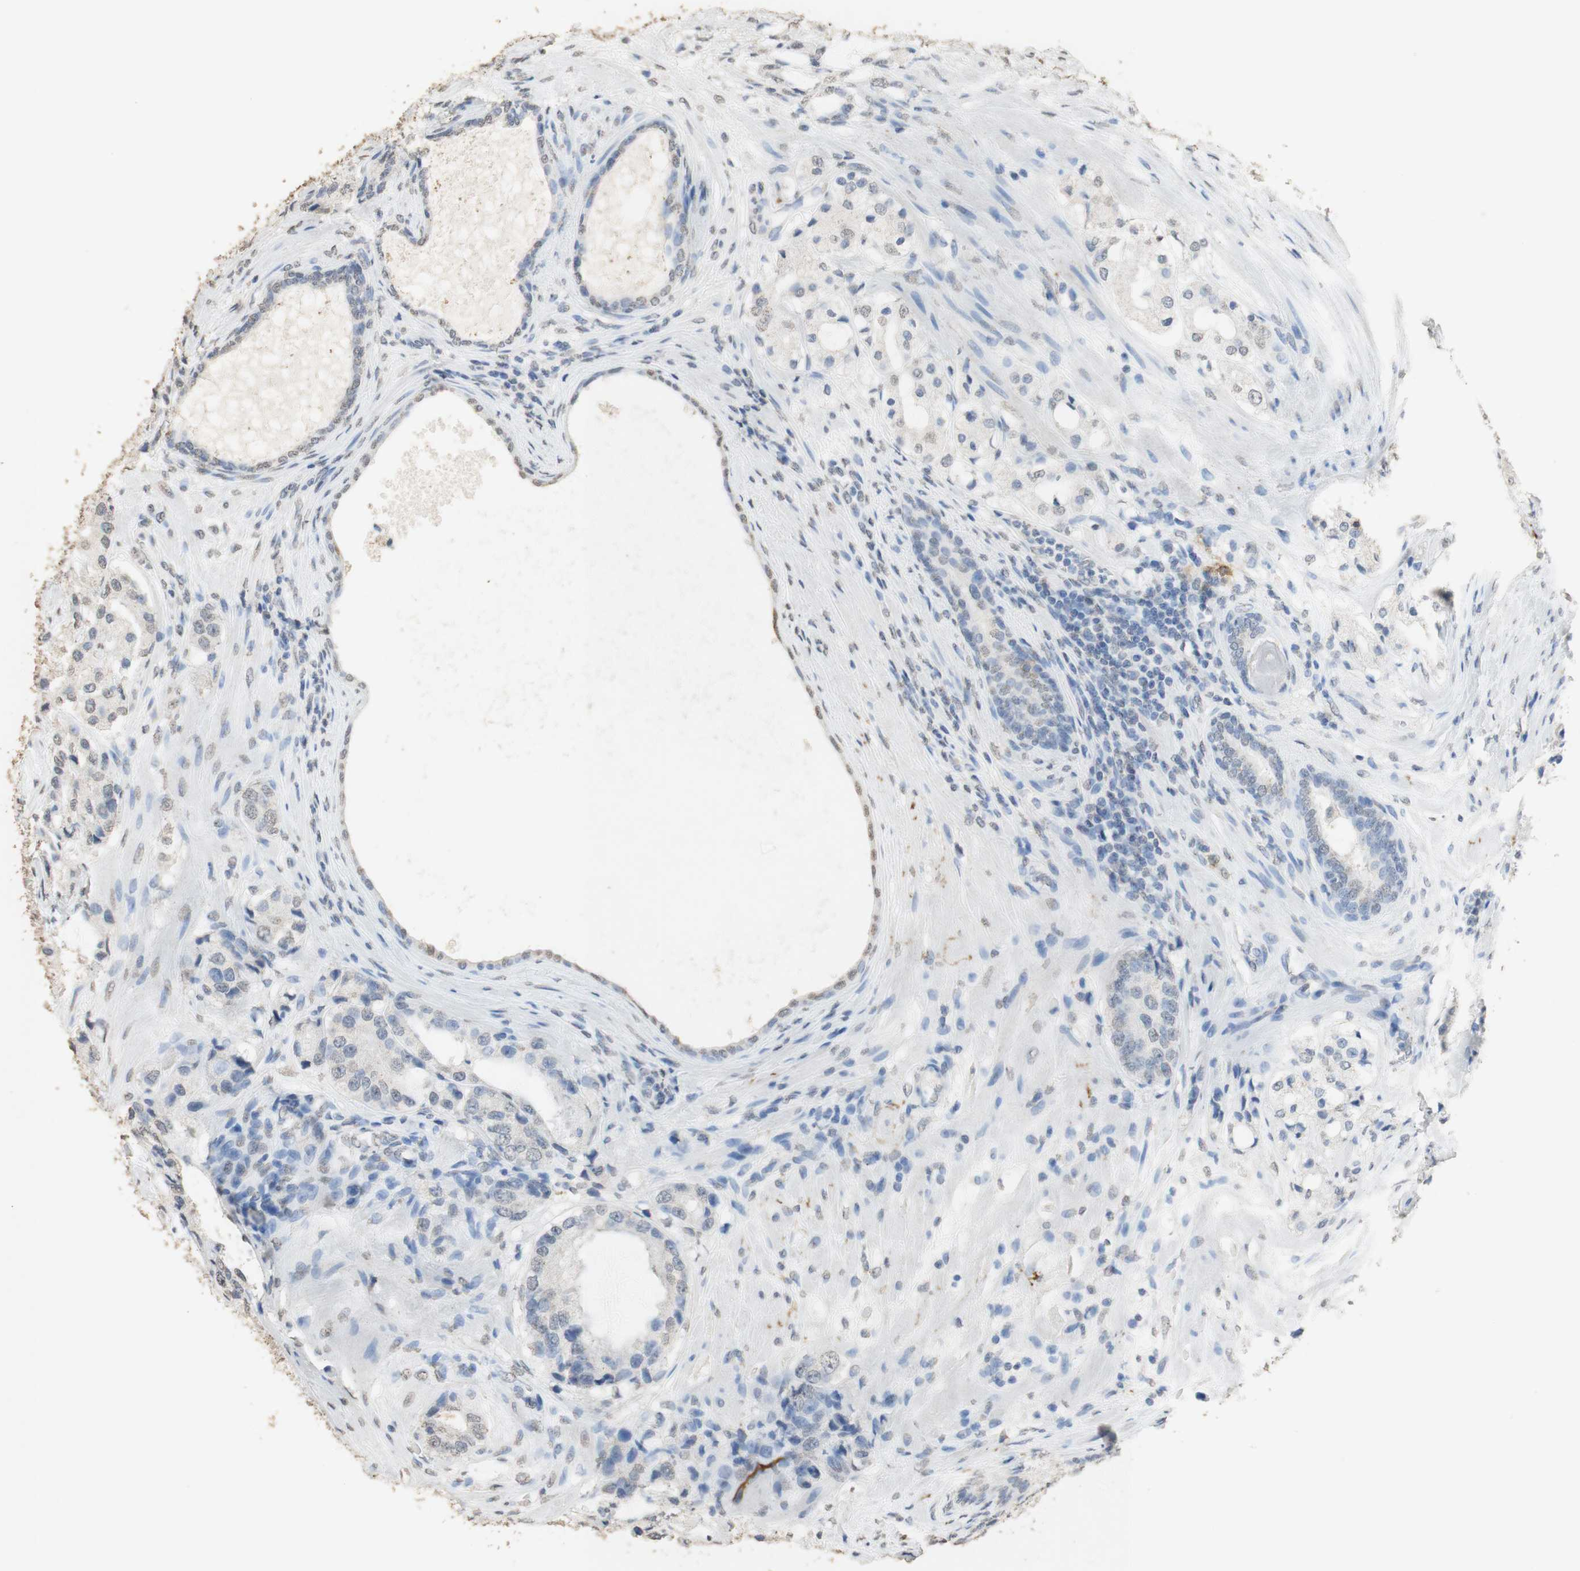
{"staining": {"intensity": "weak", "quantity": "25%-75%", "location": "nuclear"}, "tissue": "prostate cancer", "cell_type": "Tumor cells", "image_type": "cancer", "snomed": [{"axis": "morphology", "description": "Adenocarcinoma, High grade"}, {"axis": "topography", "description": "Prostate"}], "caption": "About 25%-75% of tumor cells in prostate adenocarcinoma (high-grade) reveal weak nuclear protein expression as visualized by brown immunohistochemical staining.", "gene": "L1CAM", "patient": {"sex": "male", "age": 65}}